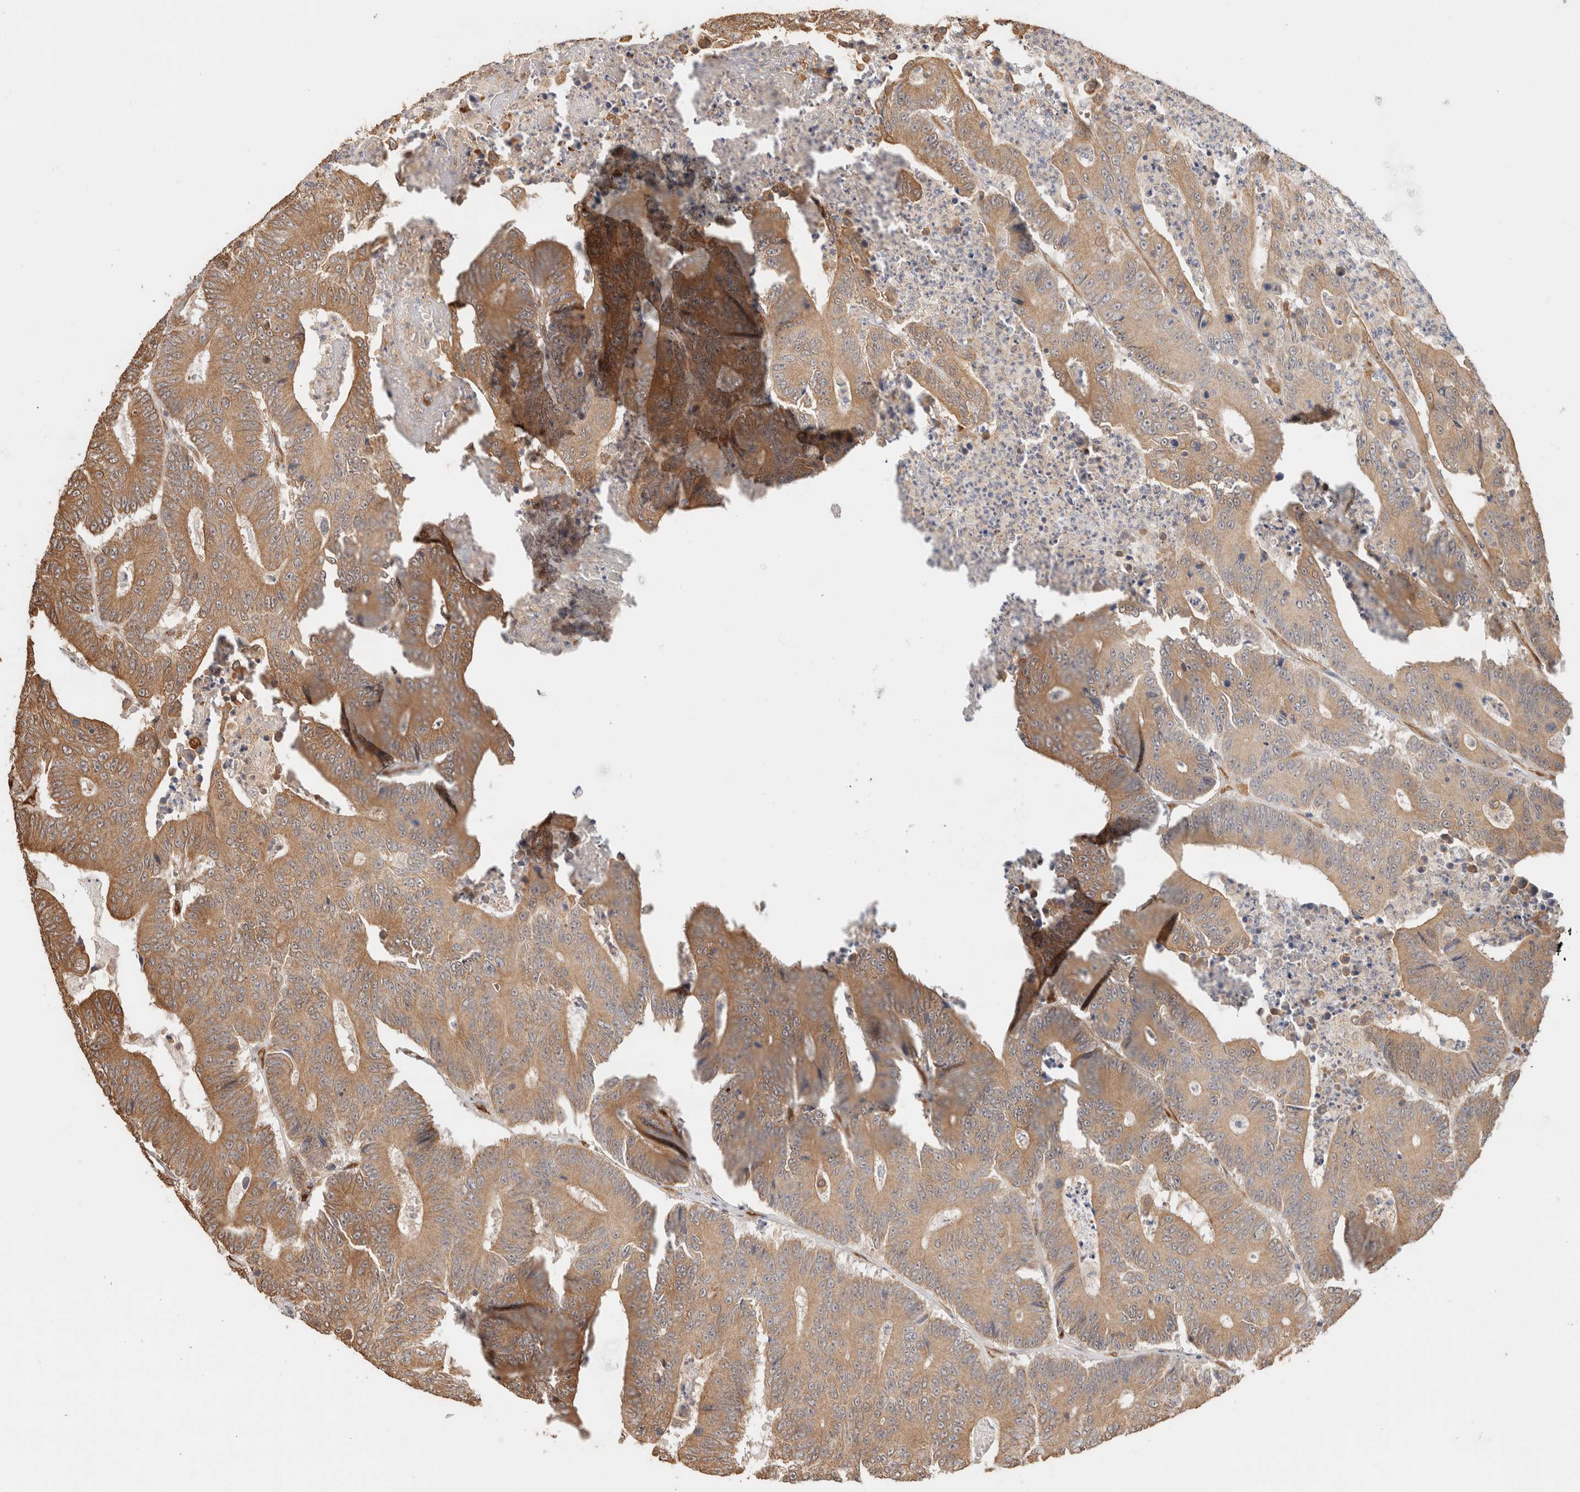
{"staining": {"intensity": "moderate", "quantity": ">75%", "location": "cytoplasmic/membranous"}, "tissue": "colorectal cancer", "cell_type": "Tumor cells", "image_type": "cancer", "snomed": [{"axis": "morphology", "description": "Adenocarcinoma, NOS"}, {"axis": "topography", "description": "Colon"}], "caption": "Immunohistochemical staining of human colorectal cancer shows medium levels of moderate cytoplasmic/membranous expression in approximately >75% of tumor cells. Immunohistochemistry (ihc) stains the protein of interest in brown and the nuclei are stained blue.", "gene": "CA13", "patient": {"sex": "male", "age": 83}}